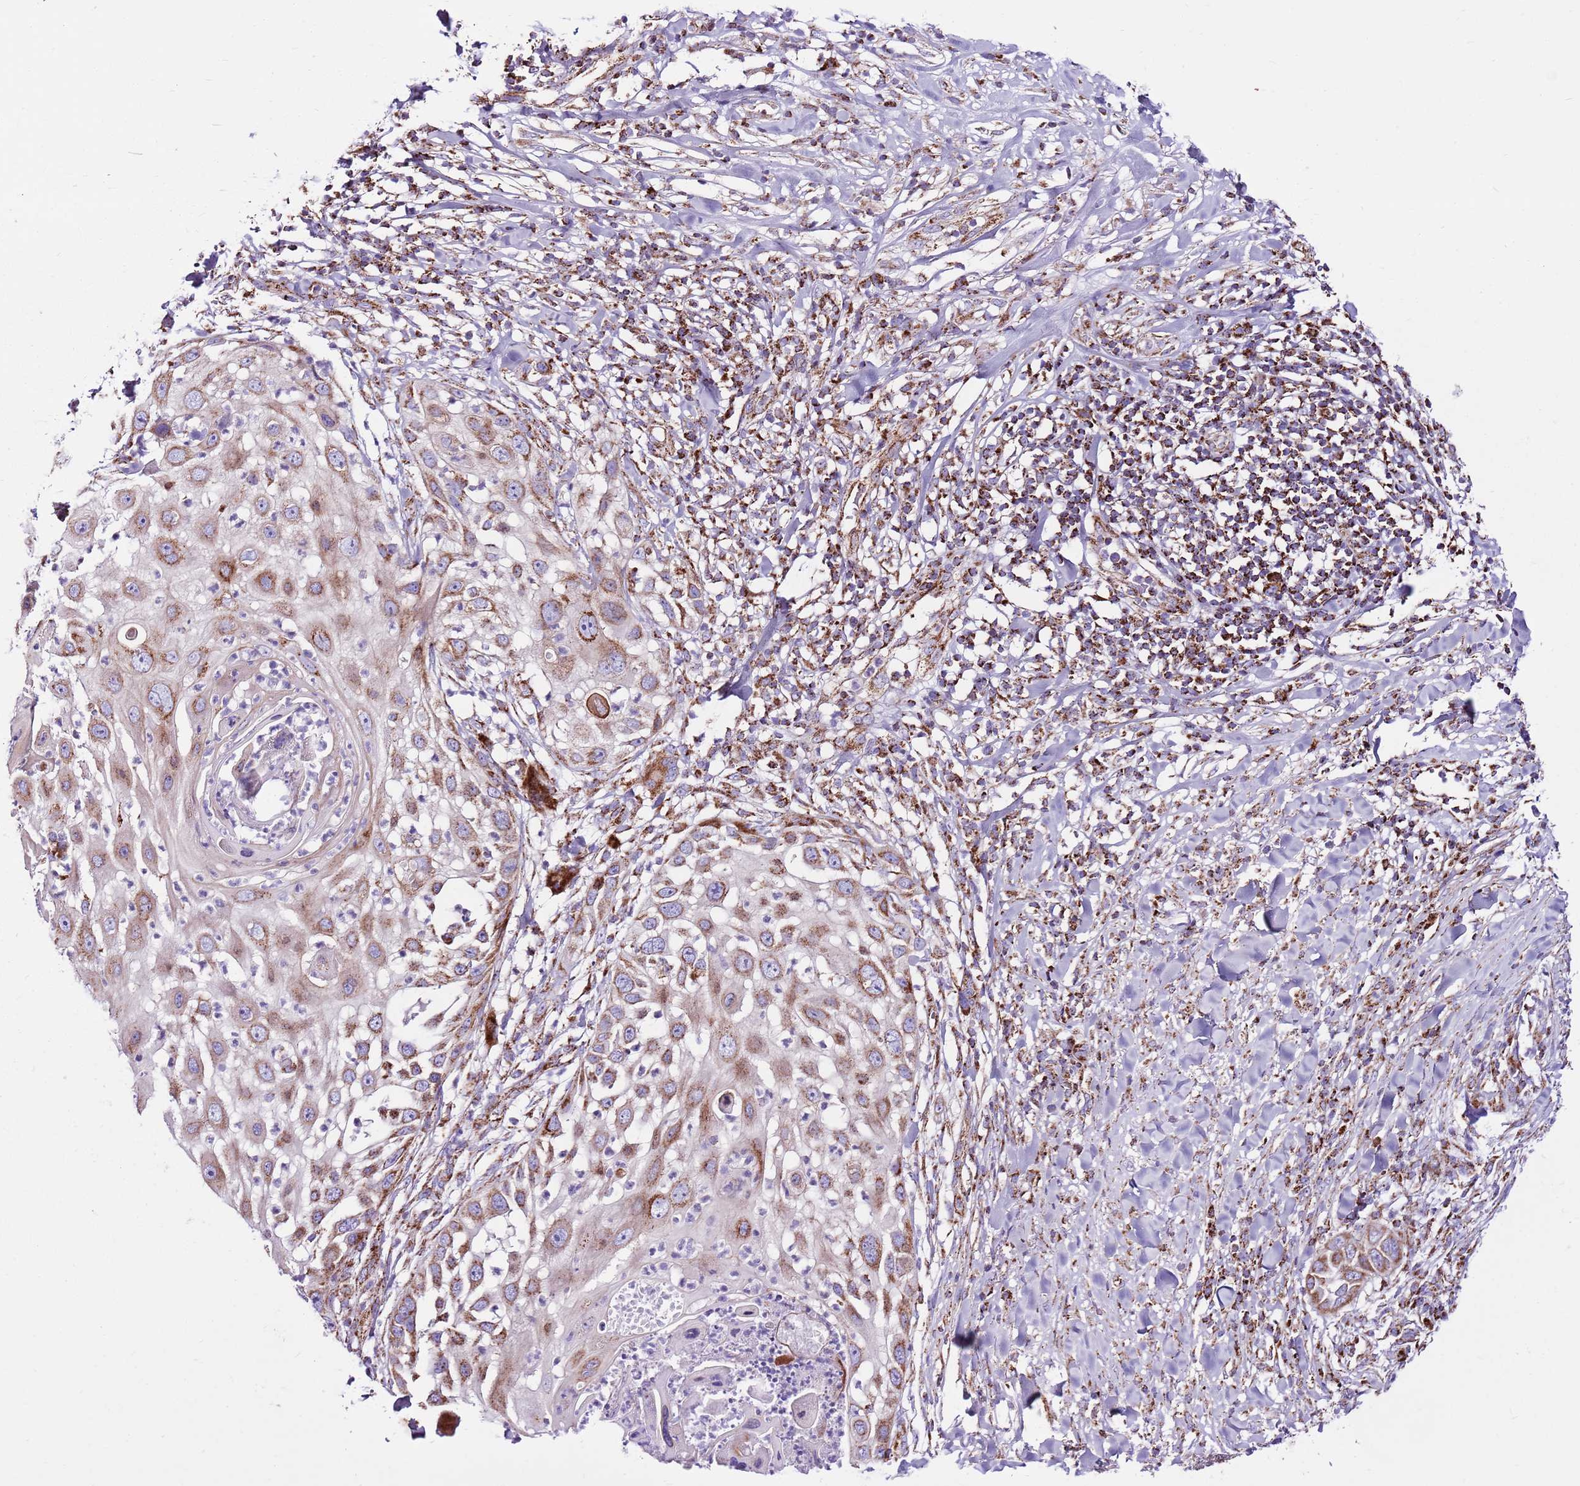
{"staining": {"intensity": "moderate", "quantity": ">75%", "location": "cytoplasmic/membranous"}, "tissue": "skin cancer", "cell_type": "Tumor cells", "image_type": "cancer", "snomed": [{"axis": "morphology", "description": "Squamous cell carcinoma, NOS"}, {"axis": "topography", "description": "Skin"}], "caption": "Skin cancer (squamous cell carcinoma) stained for a protein demonstrates moderate cytoplasmic/membranous positivity in tumor cells.", "gene": "HECTD4", "patient": {"sex": "female", "age": 44}}